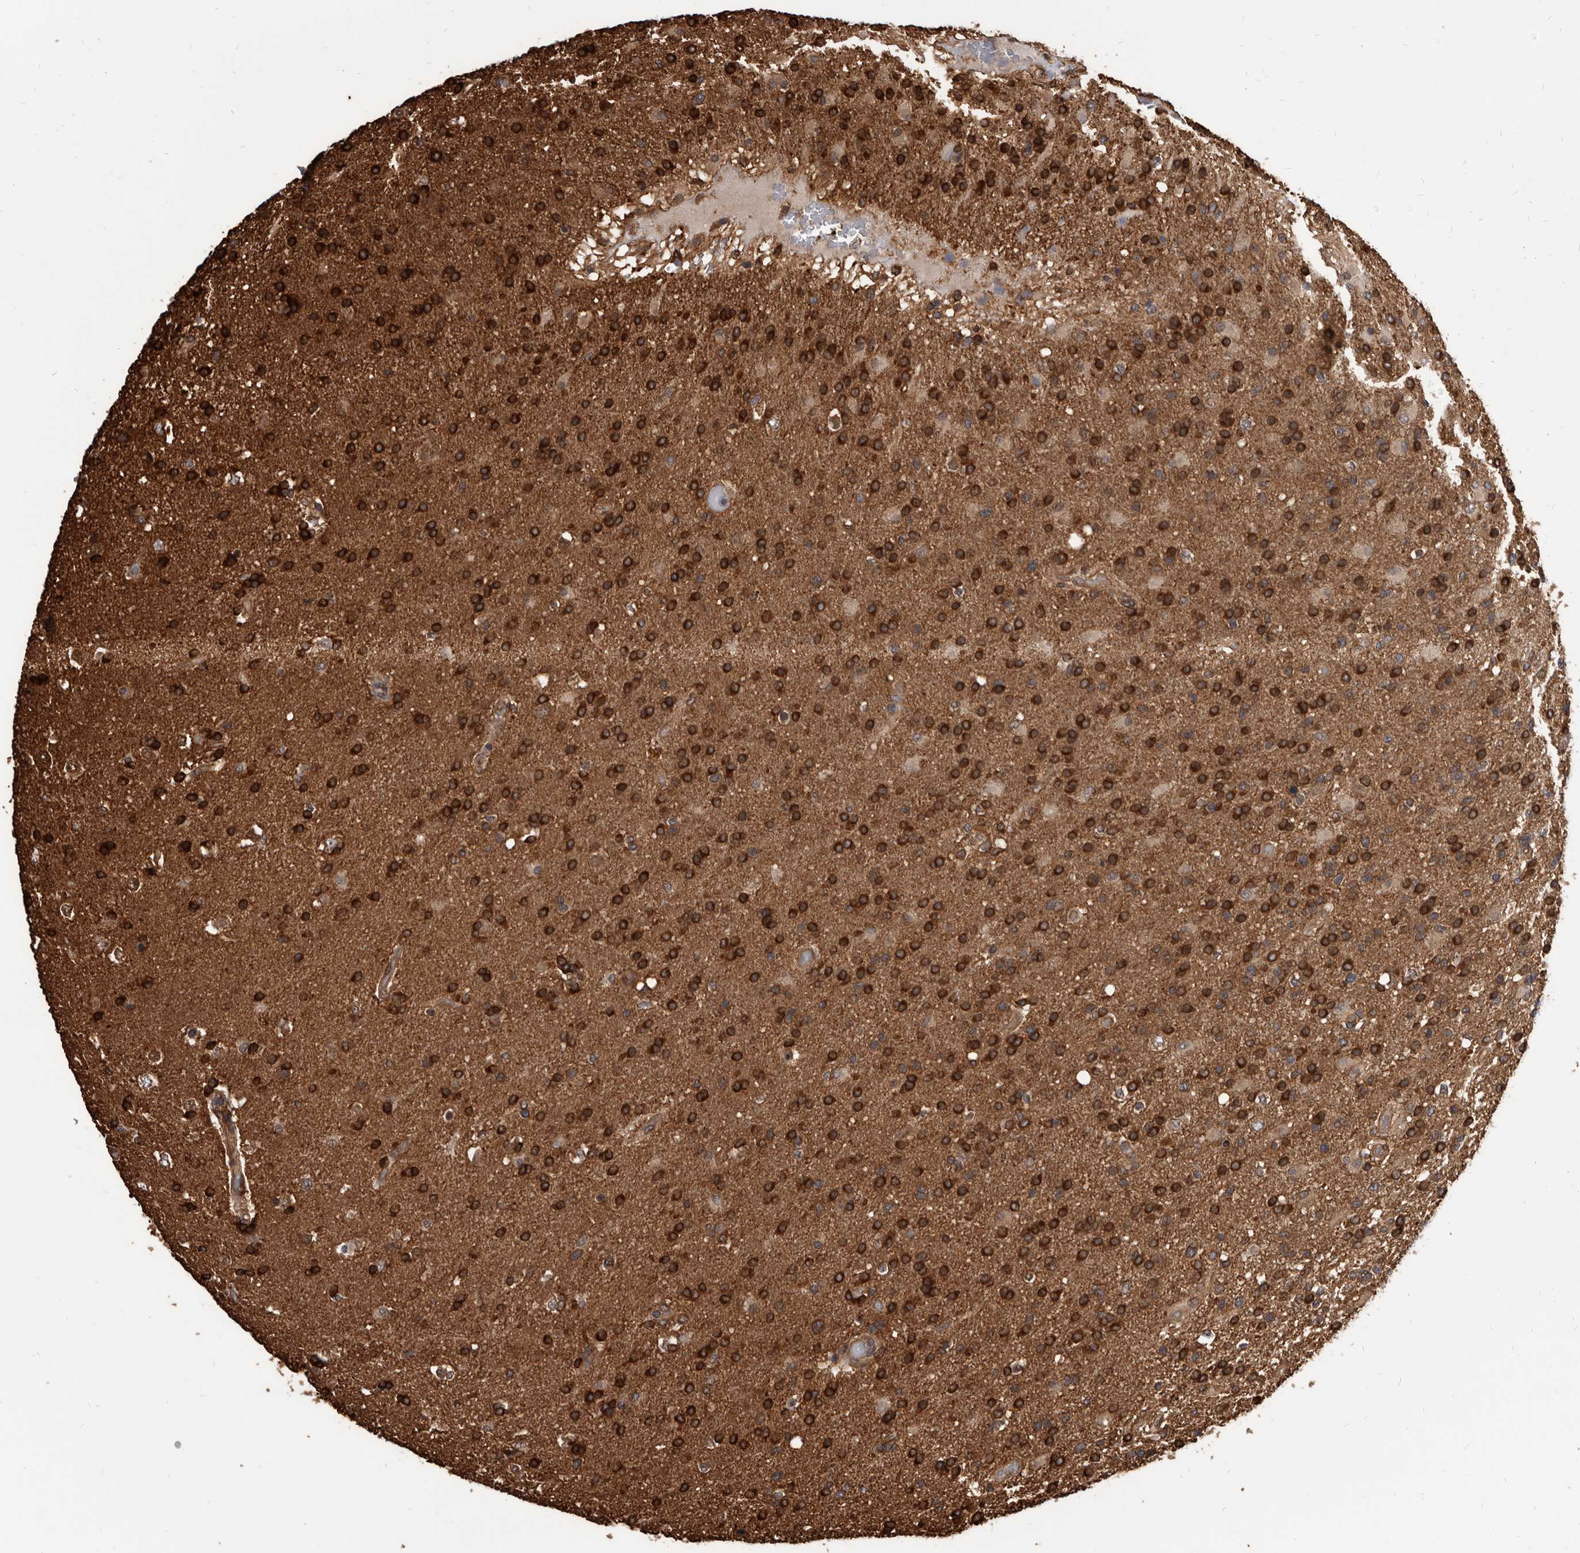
{"staining": {"intensity": "strong", "quantity": "25%-75%", "location": "cytoplasmic/membranous"}, "tissue": "glioma", "cell_type": "Tumor cells", "image_type": "cancer", "snomed": [{"axis": "morphology", "description": "Glioma, malignant, High grade"}, {"axis": "topography", "description": "Brain"}], "caption": "This is an image of immunohistochemistry (IHC) staining of malignant glioma (high-grade), which shows strong staining in the cytoplasmic/membranous of tumor cells.", "gene": "ADAMTS20", "patient": {"sex": "male", "age": 72}}